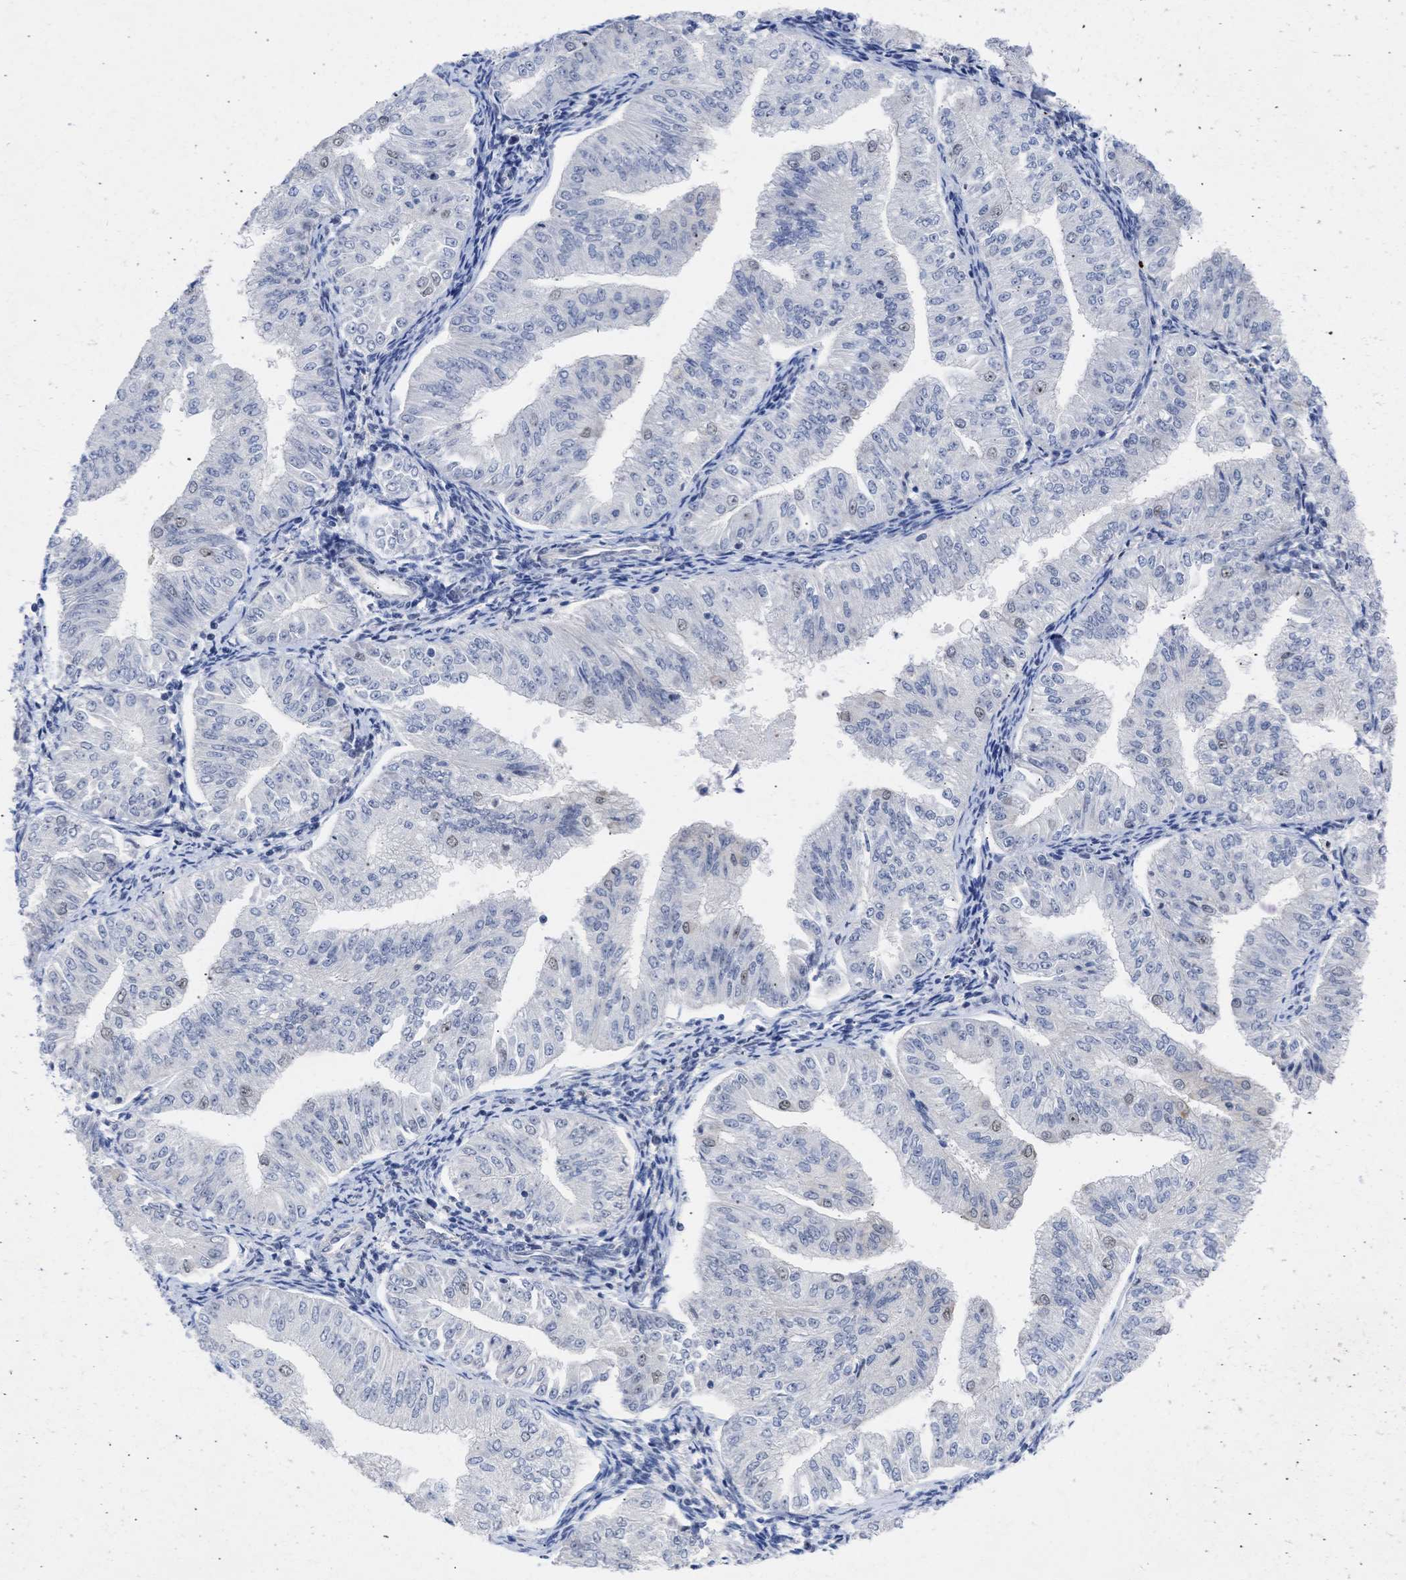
{"staining": {"intensity": "negative", "quantity": "none", "location": "none"}, "tissue": "endometrial cancer", "cell_type": "Tumor cells", "image_type": "cancer", "snomed": [{"axis": "morphology", "description": "Normal tissue, NOS"}, {"axis": "morphology", "description": "Adenocarcinoma, NOS"}, {"axis": "topography", "description": "Endometrium"}], "caption": "This histopathology image is of endometrial adenocarcinoma stained with IHC to label a protein in brown with the nuclei are counter-stained blue. There is no staining in tumor cells.", "gene": "DDX41", "patient": {"sex": "female", "age": 53}}